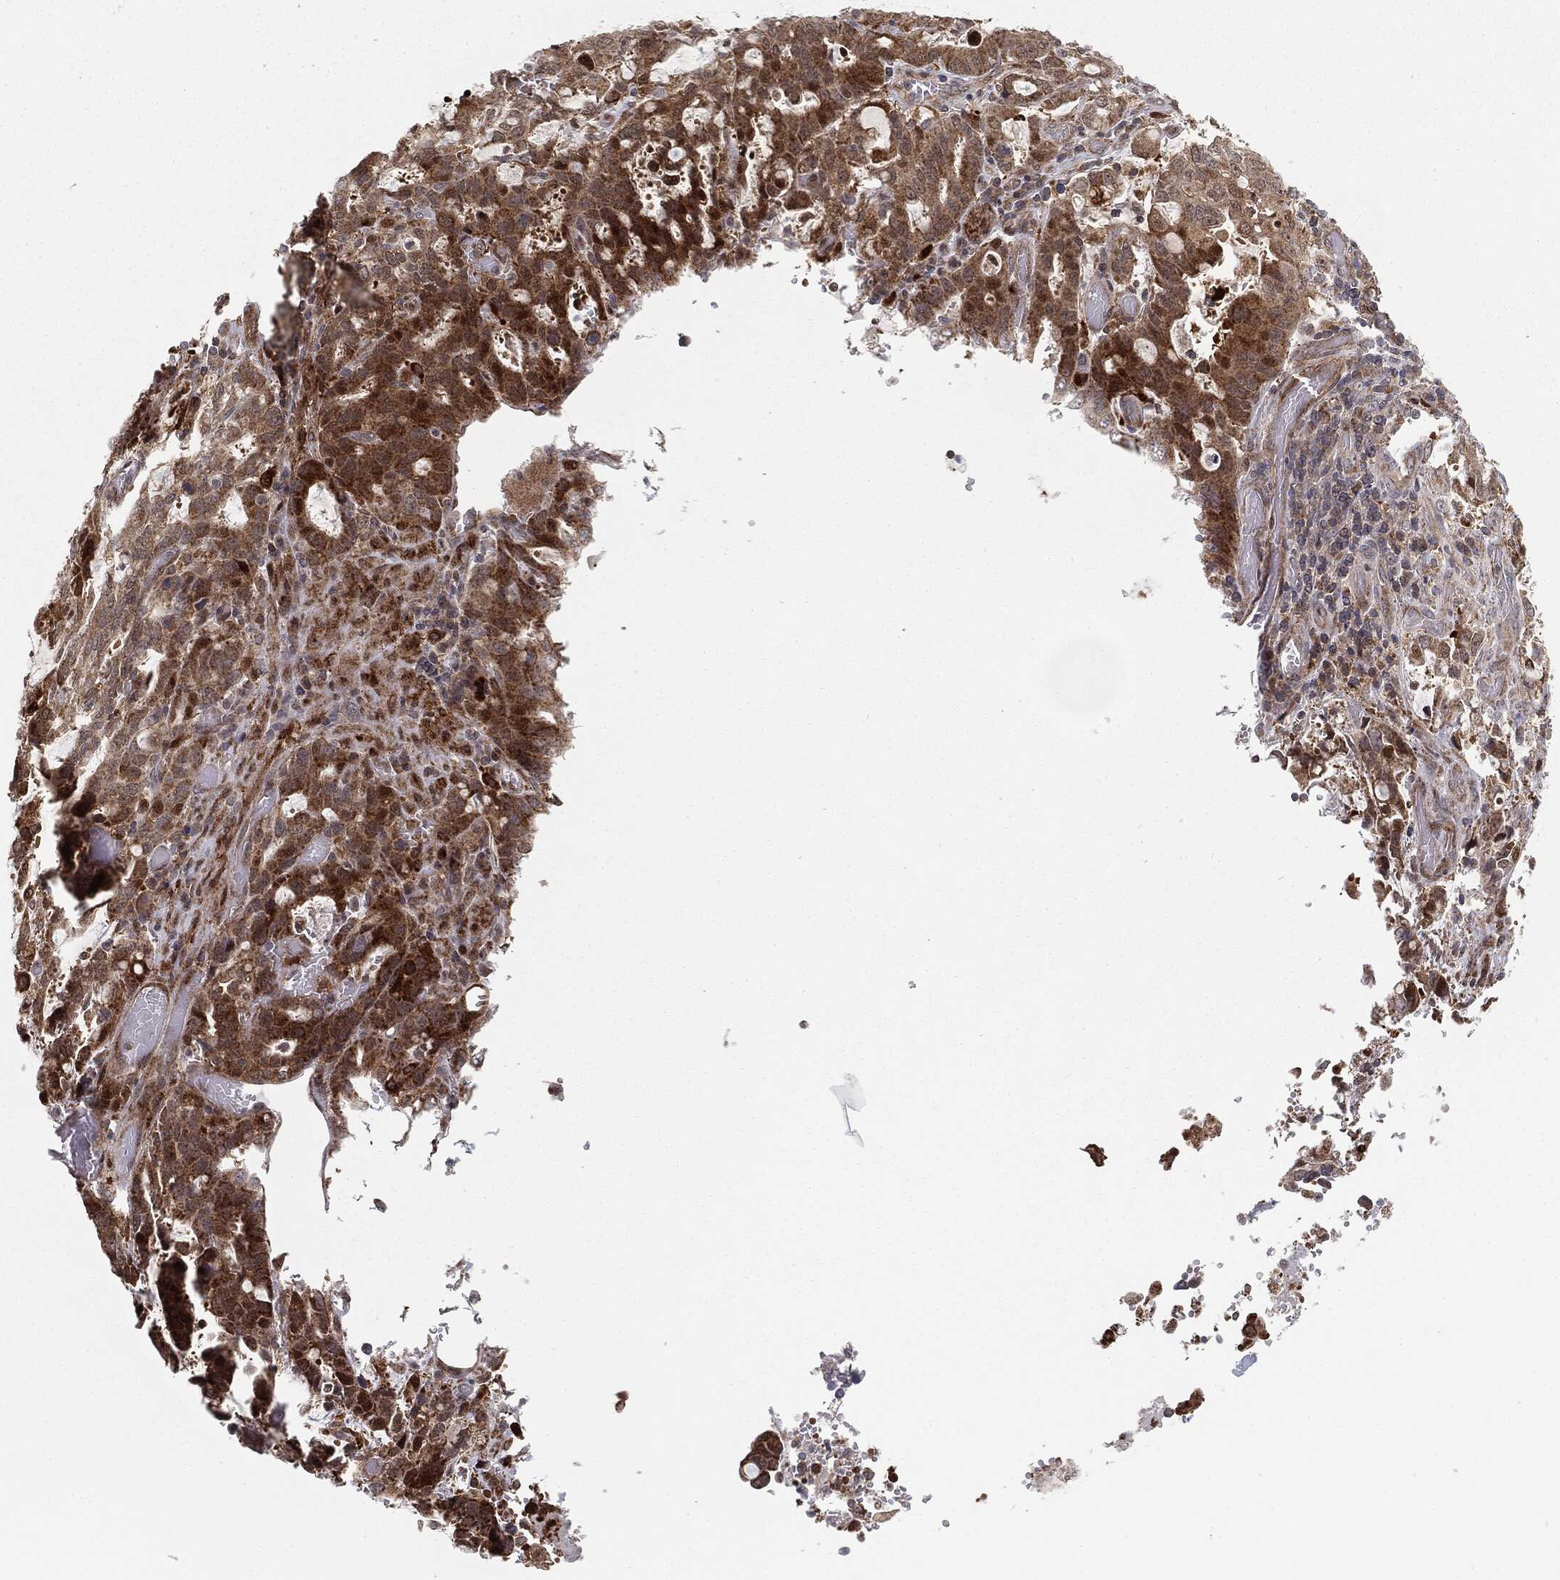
{"staining": {"intensity": "moderate", "quantity": ">75%", "location": "cytoplasmic/membranous"}, "tissue": "stomach cancer", "cell_type": "Tumor cells", "image_type": "cancer", "snomed": [{"axis": "morphology", "description": "Adenocarcinoma, NOS"}, {"axis": "topography", "description": "Stomach, upper"}, {"axis": "topography", "description": "Stomach"}], "caption": "IHC micrograph of adenocarcinoma (stomach) stained for a protein (brown), which shows medium levels of moderate cytoplasmic/membranous expression in about >75% of tumor cells.", "gene": "PTEN", "patient": {"sex": "male", "age": 62}}